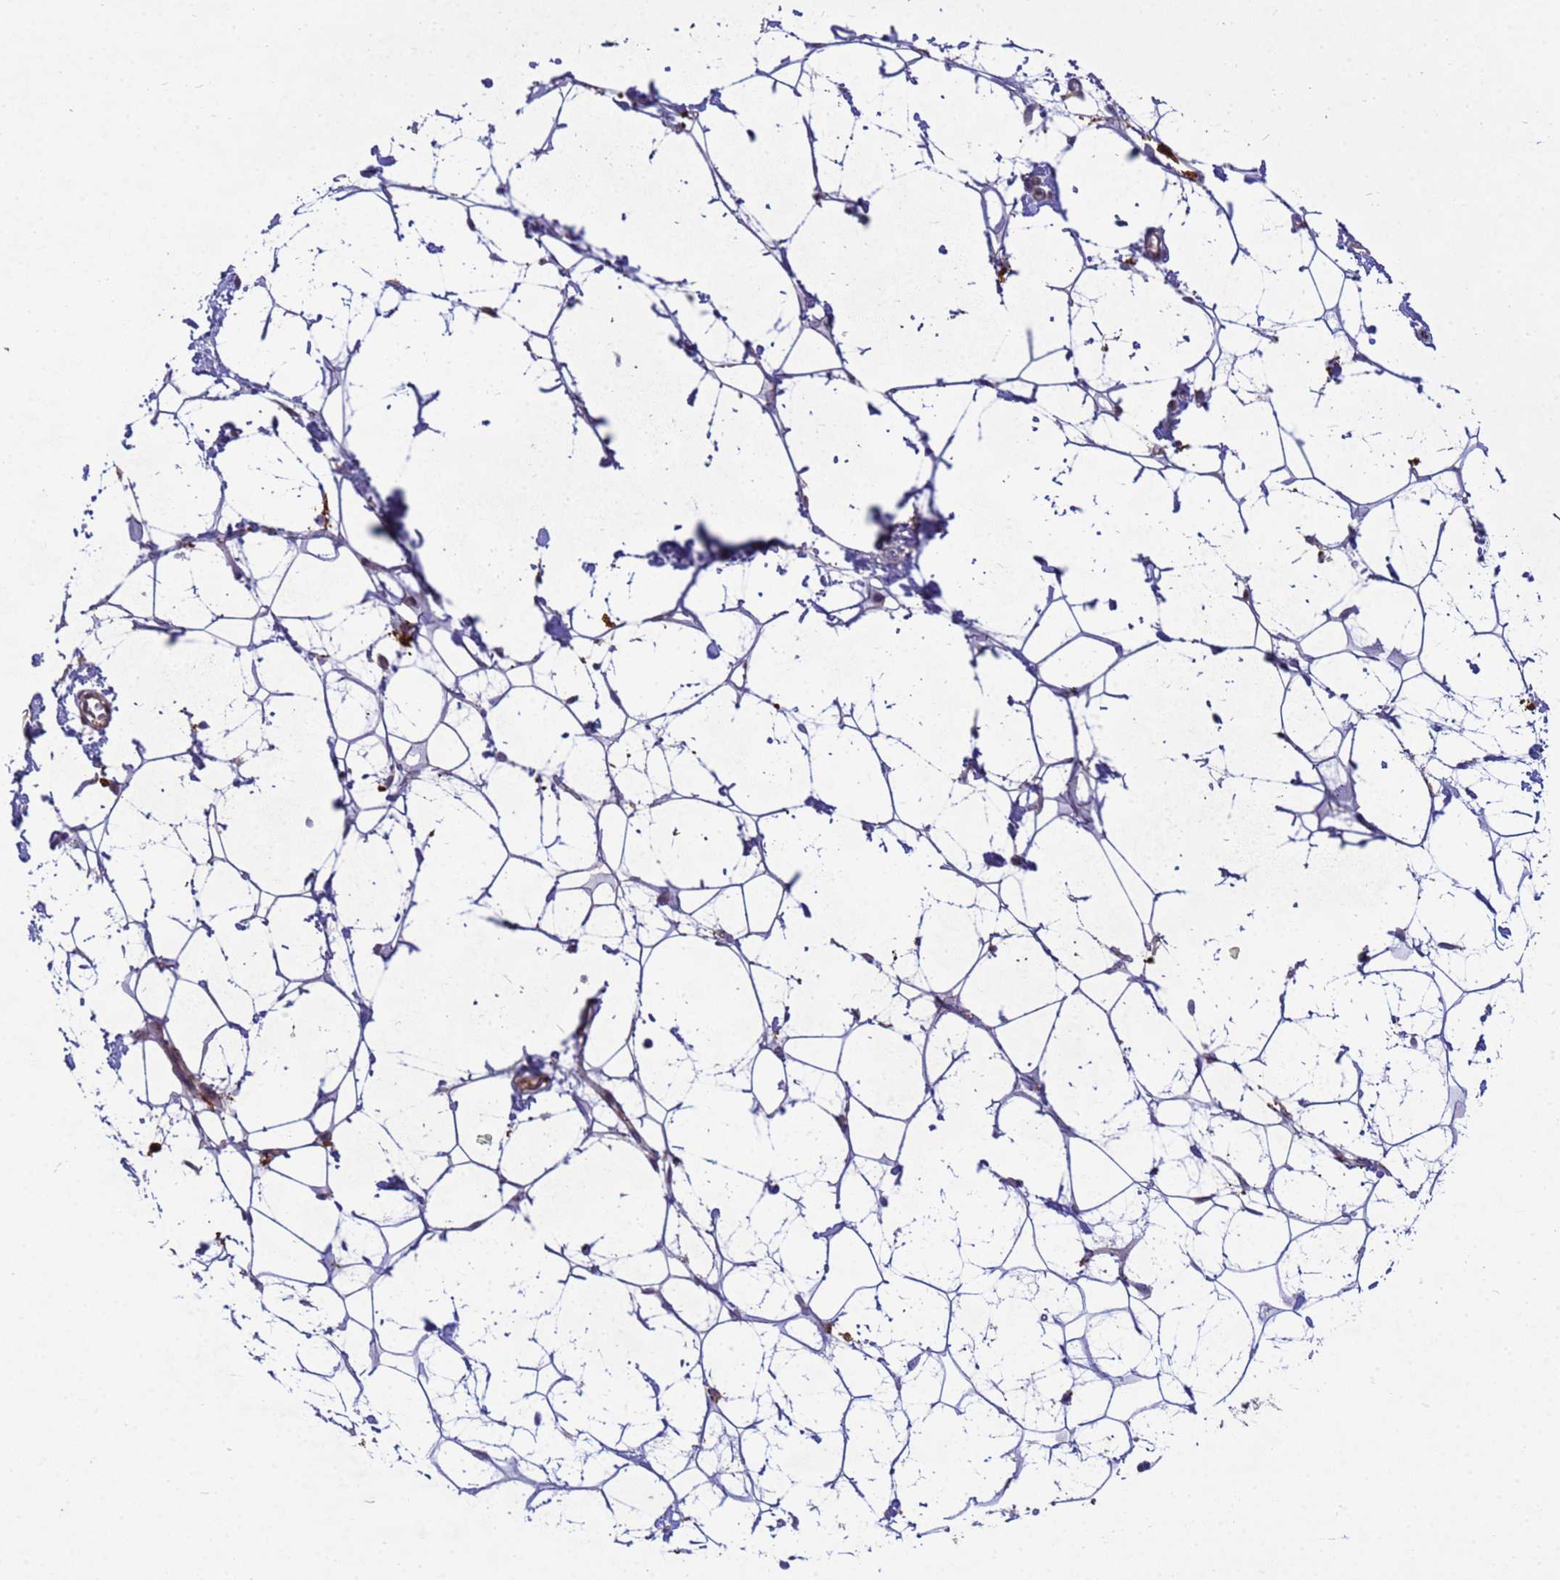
{"staining": {"intensity": "negative", "quantity": "none", "location": "none"}, "tissue": "adipose tissue", "cell_type": "Adipocytes", "image_type": "normal", "snomed": [{"axis": "morphology", "description": "Normal tissue, NOS"}, {"axis": "topography", "description": "Breast"}], "caption": "Immunohistochemistry image of unremarkable human adipose tissue stained for a protein (brown), which demonstrates no positivity in adipocytes. (Stains: DAB (3,3'-diaminobenzidine) IHC with hematoxylin counter stain, Microscopy: brightfield microscopy at high magnification).", "gene": "NPEPPS", "patient": {"sex": "female", "age": 26}}